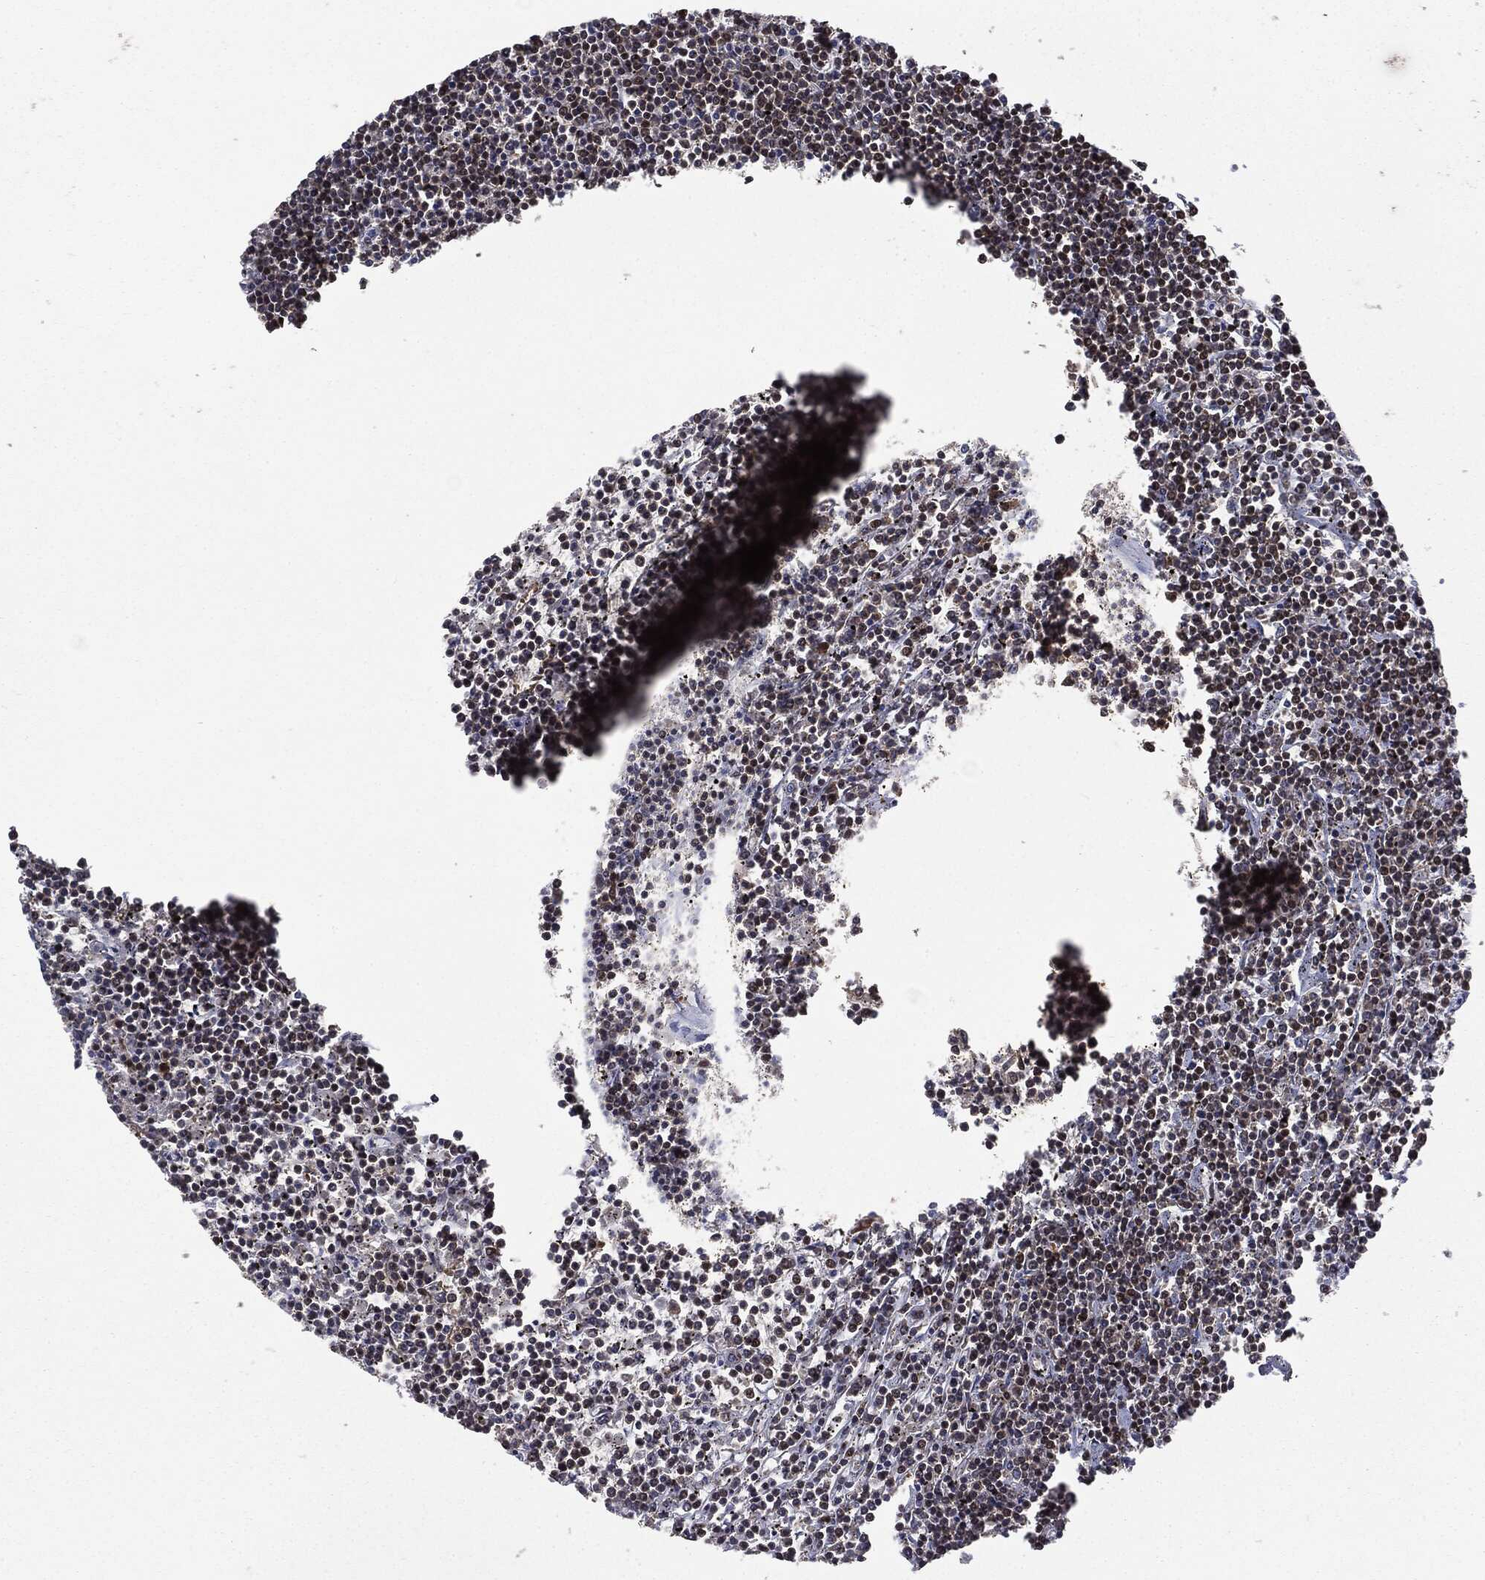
{"staining": {"intensity": "weak", "quantity": "<25%", "location": "nuclear"}, "tissue": "lymphoma", "cell_type": "Tumor cells", "image_type": "cancer", "snomed": [{"axis": "morphology", "description": "Malignant lymphoma, non-Hodgkin's type, Low grade"}, {"axis": "topography", "description": "Spleen"}], "caption": "Lymphoma stained for a protein using IHC demonstrates no staining tumor cells.", "gene": "PTPA", "patient": {"sex": "female", "age": 19}}